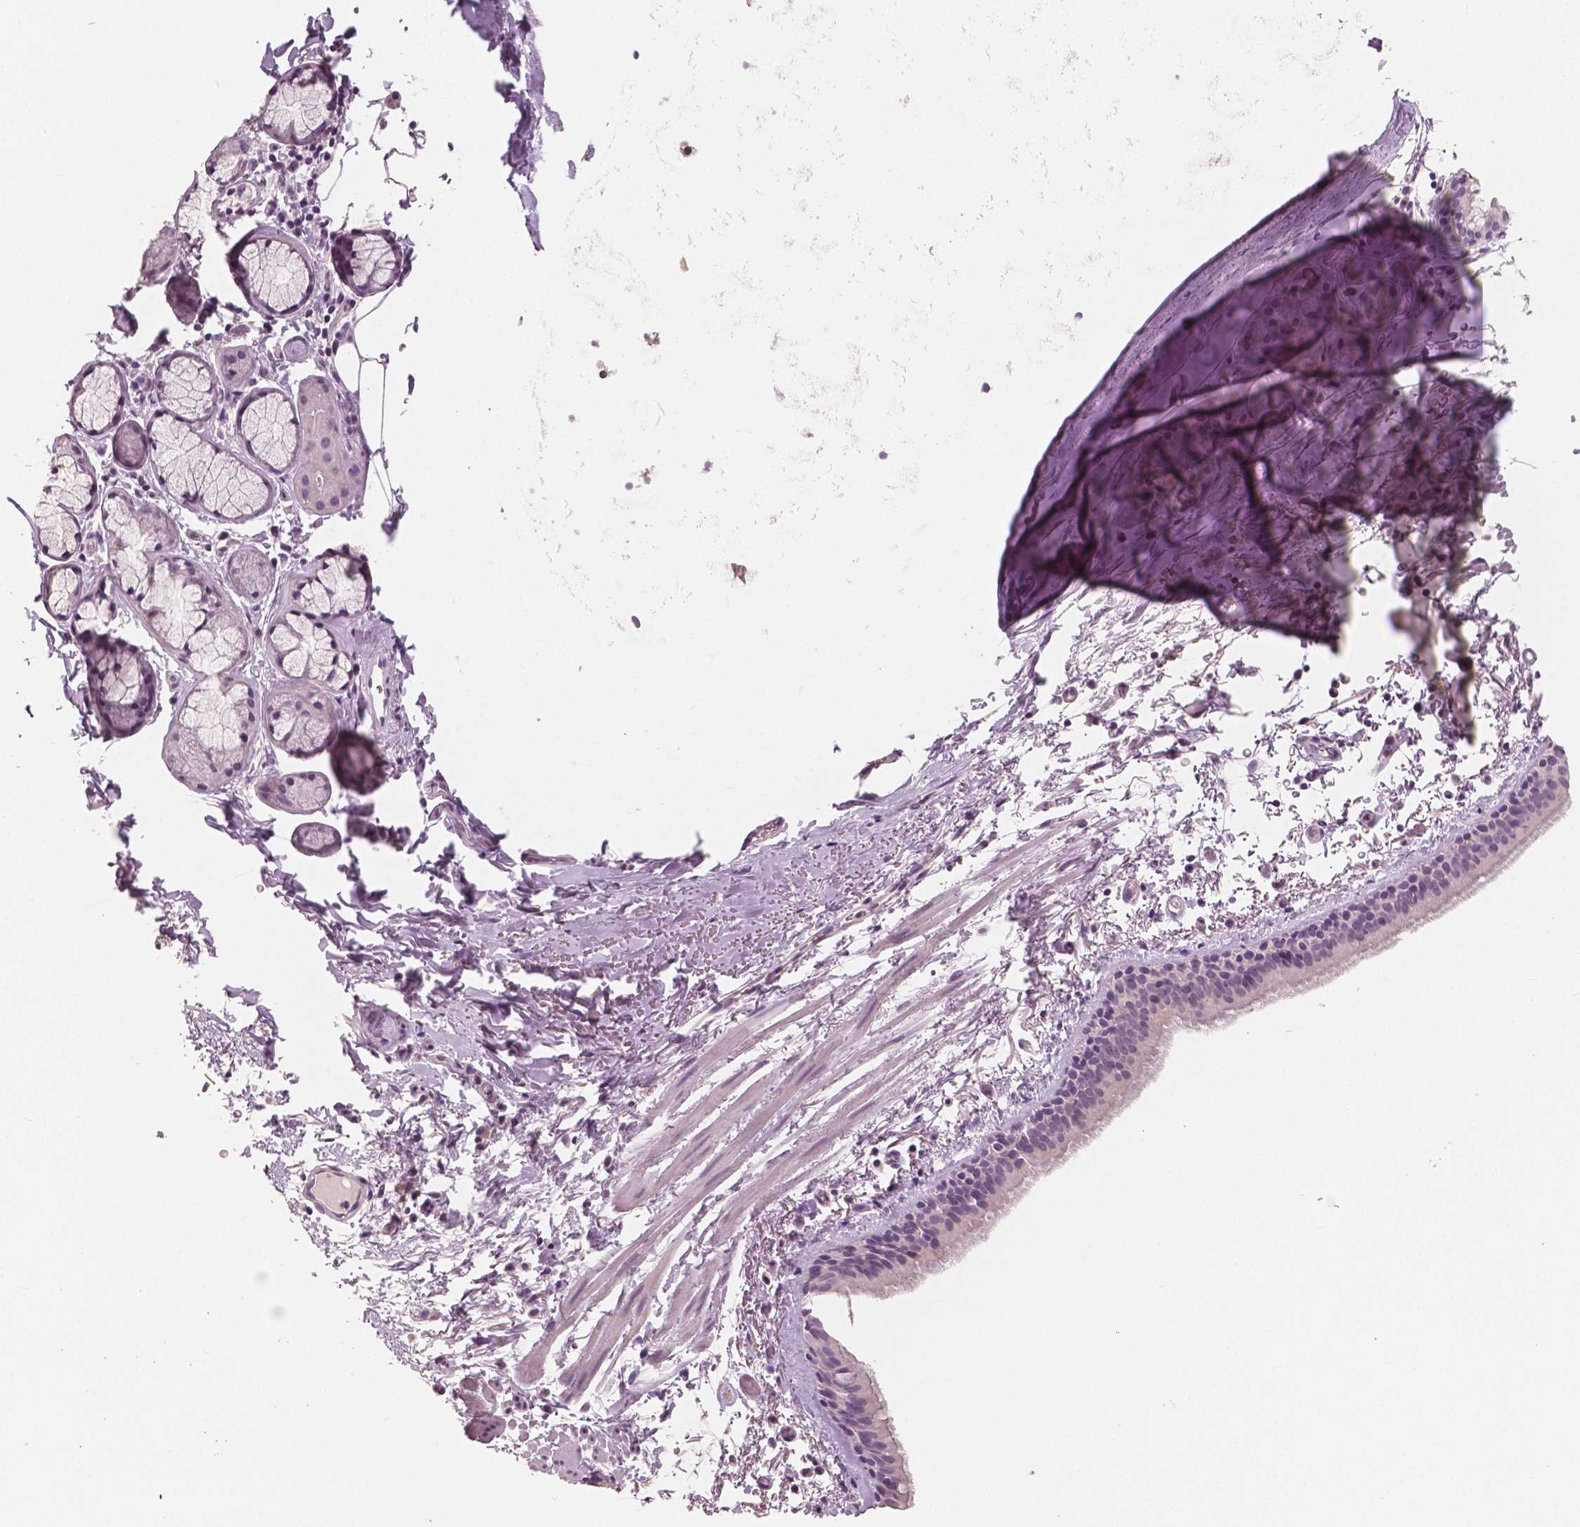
{"staining": {"intensity": "negative", "quantity": "none", "location": "none"}, "tissue": "bronchus", "cell_type": "Respiratory epithelial cells", "image_type": "normal", "snomed": [{"axis": "morphology", "description": "Normal tissue, NOS"}, {"axis": "topography", "description": "Bronchus"}], "caption": "Immunohistochemistry of unremarkable human bronchus shows no staining in respiratory epithelial cells.", "gene": "NECAB1", "patient": {"sex": "female", "age": 61}}